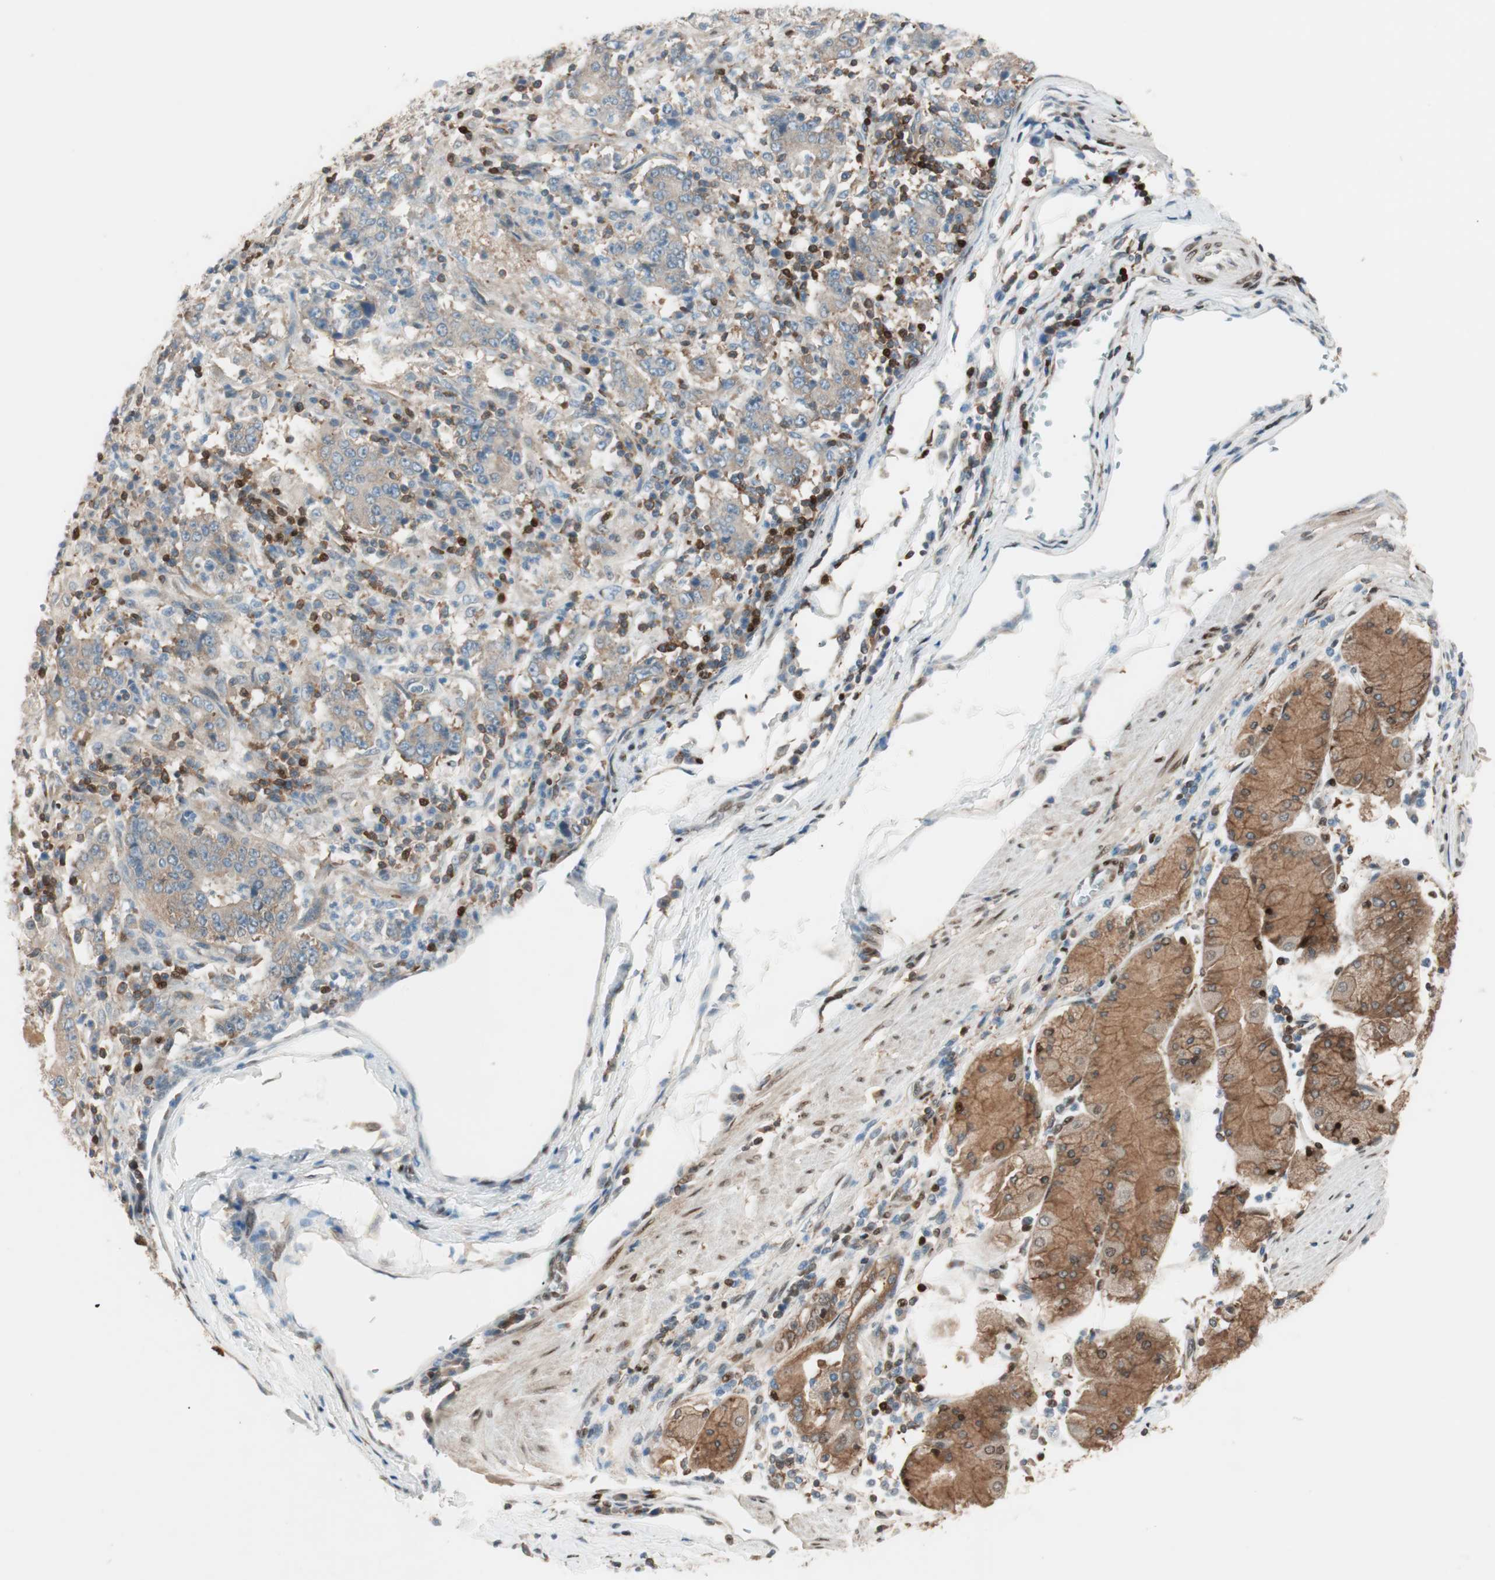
{"staining": {"intensity": "moderate", "quantity": ">75%", "location": "cytoplasmic/membranous"}, "tissue": "stomach cancer", "cell_type": "Tumor cells", "image_type": "cancer", "snomed": [{"axis": "morphology", "description": "Normal tissue, NOS"}, {"axis": "morphology", "description": "Adenocarcinoma, NOS"}, {"axis": "topography", "description": "Stomach, upper"}, {"axis": "topography", "description": "Stomach"}], "caption": "Protein expression by IHC shows moderate cytoplasmic/membranous staining in approximately >75% of tumor cells in stomach cancer (adenocarcinoma).", "gene": "BIN1", "patient": {"sex": "male", "age": 59}}